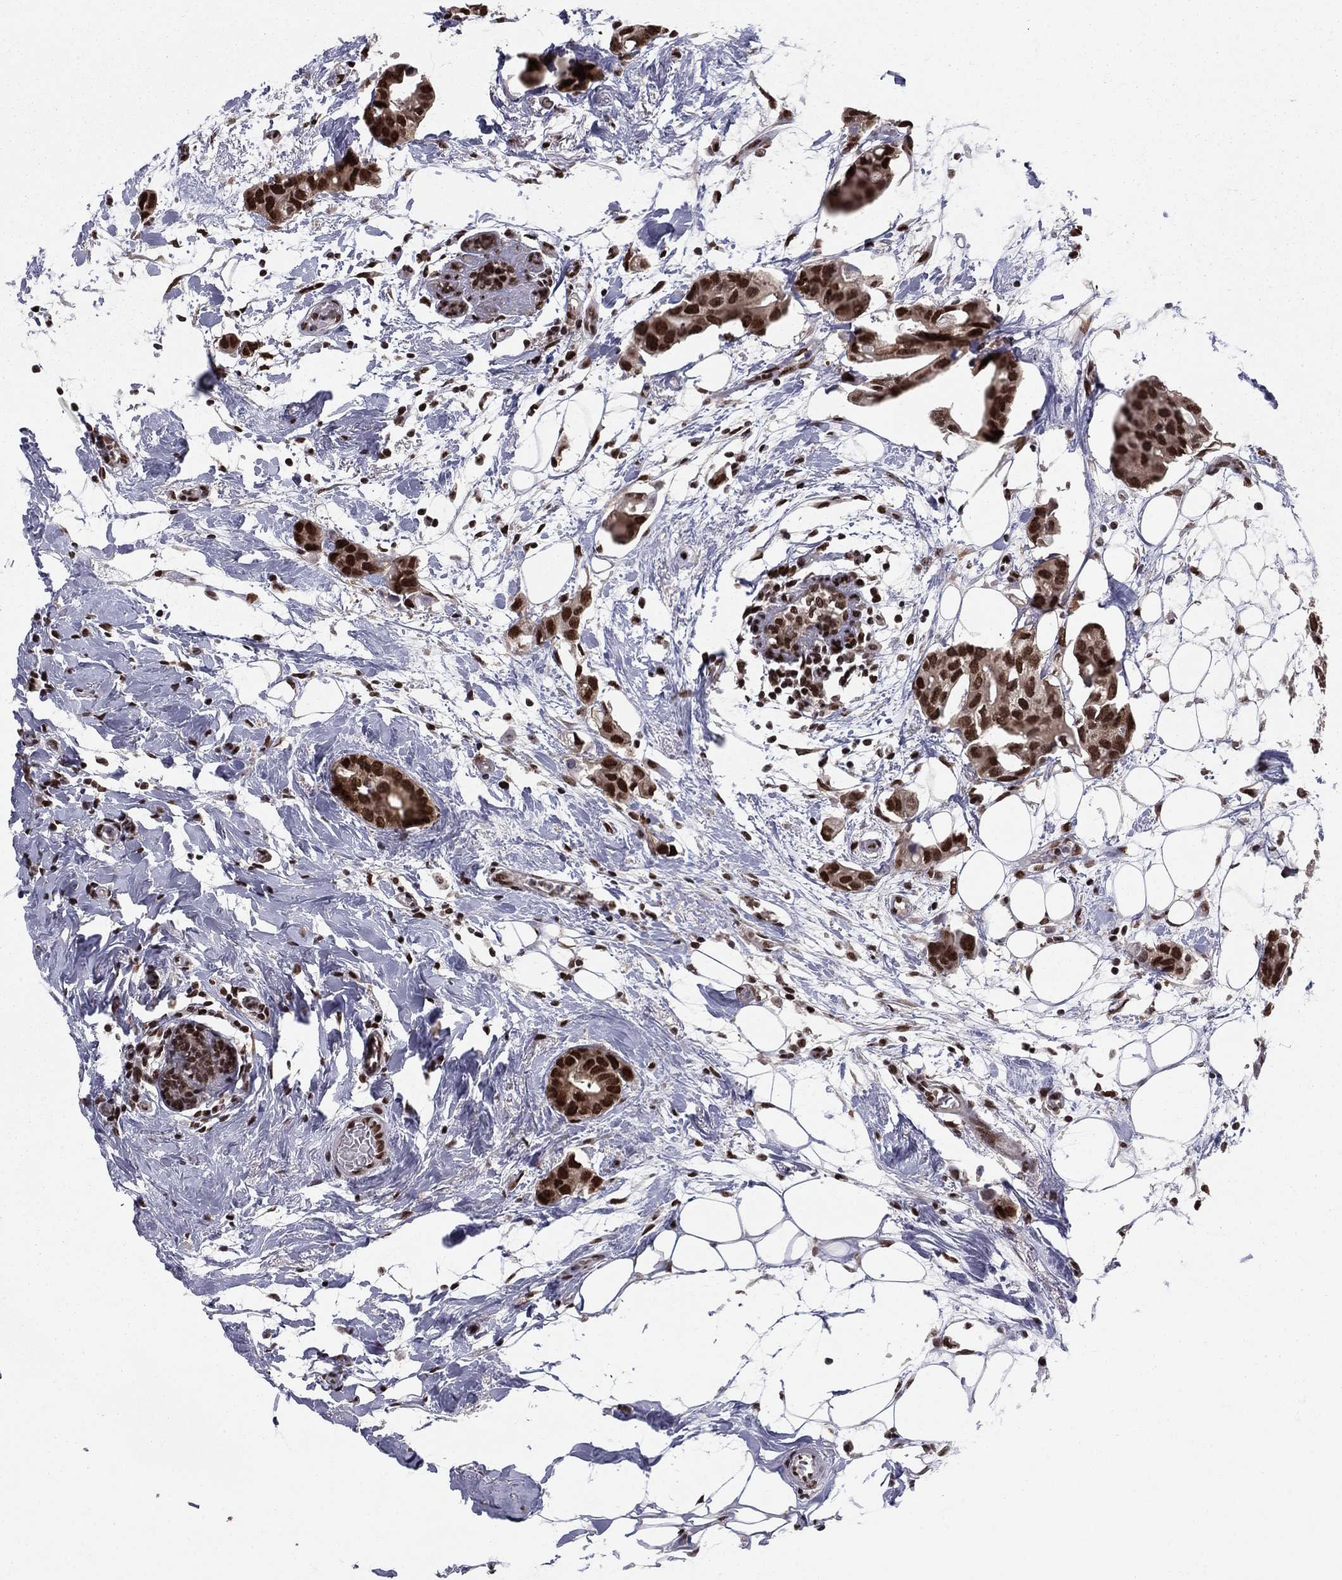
{"staining": {"intensity": "strong", "quantity": ">75%", "location": "nuclear"}, "tissue": "breast cancer", "cell_type": "Tumor cells", "image_type": "cancer", "snomed": [{"axis": "morphology", "description": "Duct carcinoma"}, {"axis": "topography", "description": "Breast"}], "caption": "Tumor cells show high levels of strong nuclear staining in approximately >75% of cells in intraductal carcinoma (breast).", "gene": "USP54", "patient": {"sex": "female", "age": 83}}